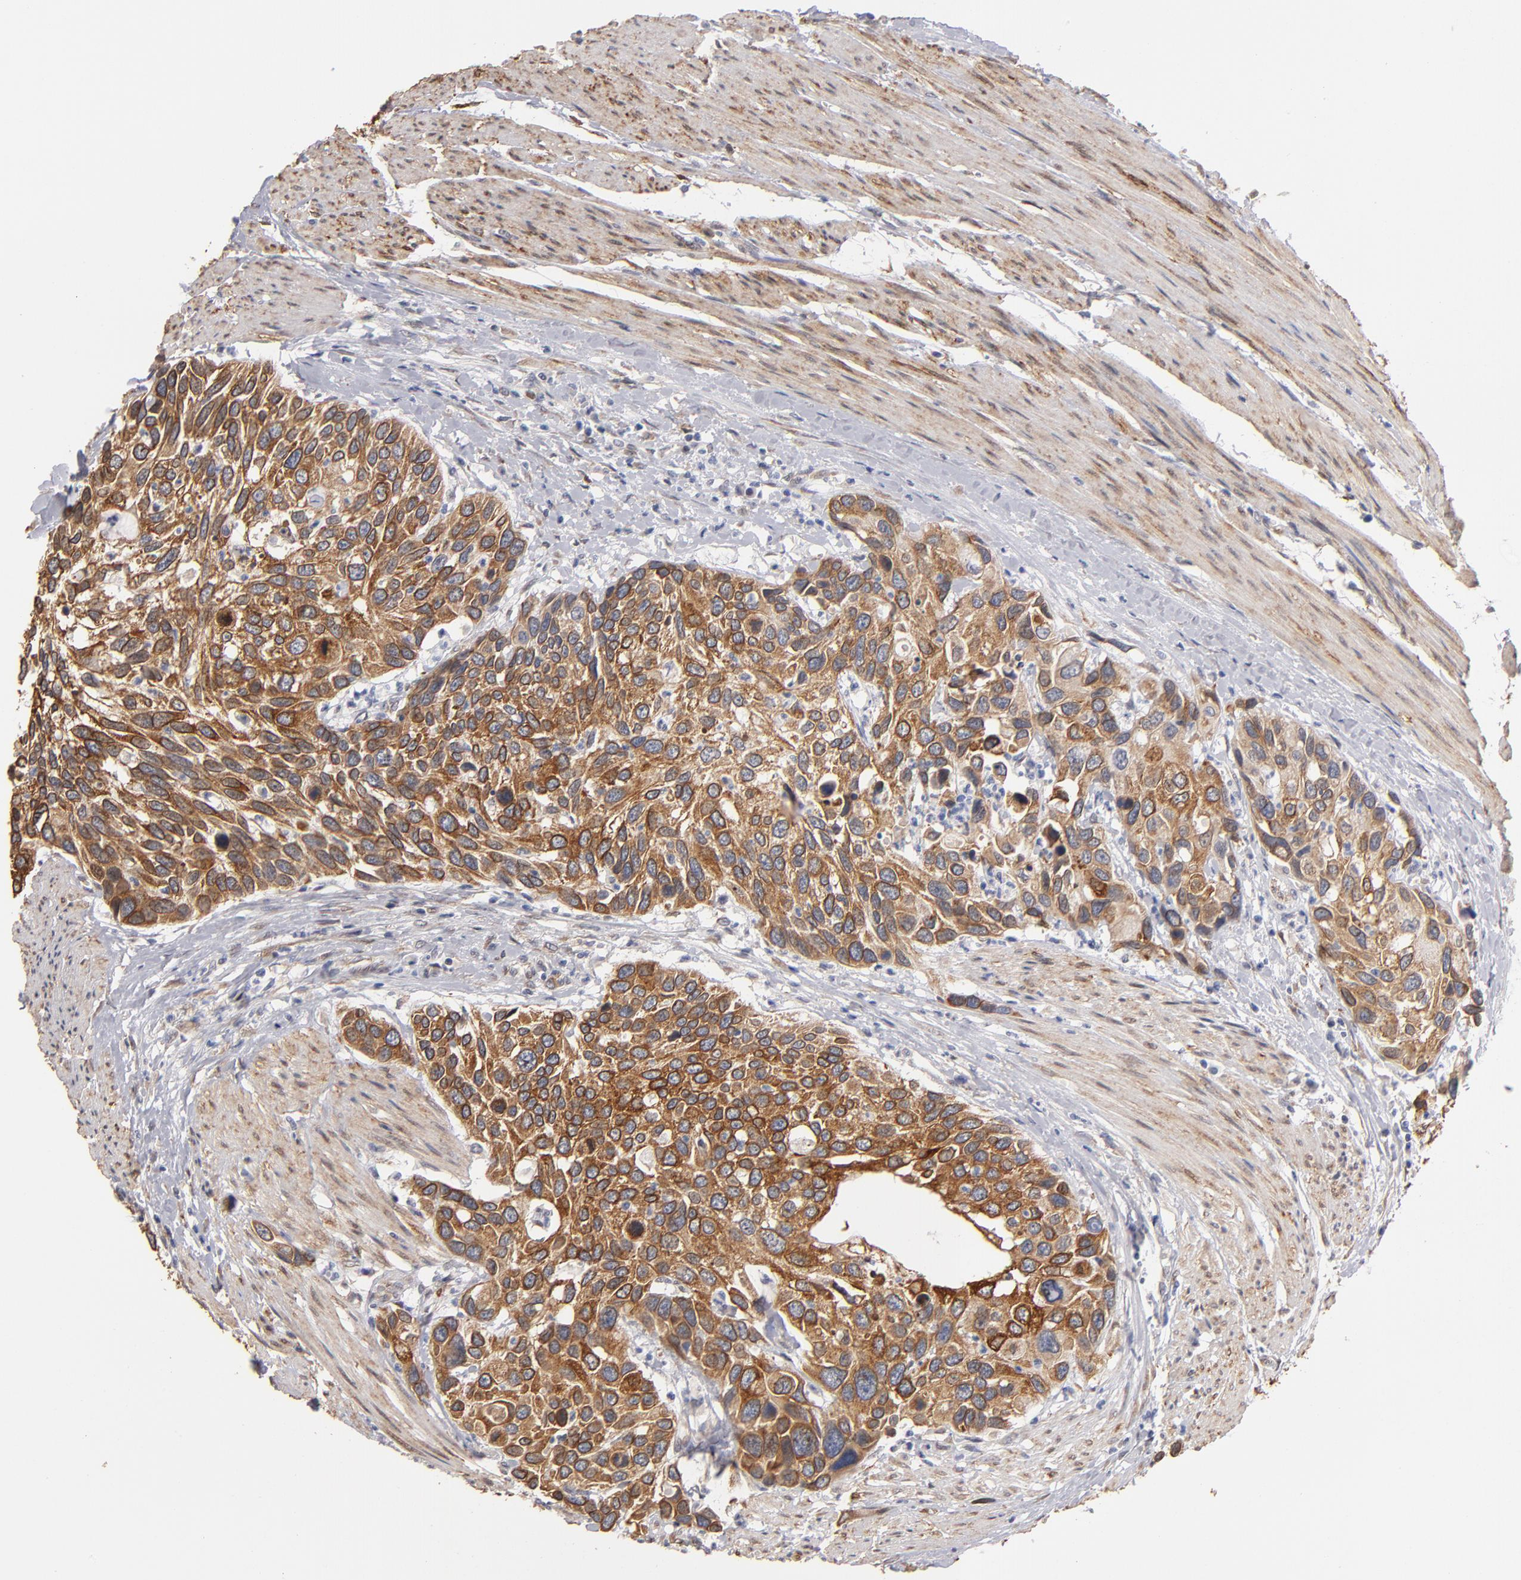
{"staining": {"intensity": "moderate", "quantity": ">75%", "location": "cytoplasmic/membranous"}, "tissue": "urothelial cancer", "cell_type": "Tumor cells", "image_type": "cancer", "snomed": [{"axis": "morphology", "description": "Urothelial carcinoma, High grade"}, {"axis": "topography", "description": "Urinary bladder"}], "caption": "A brown stain labels moderate cytoplasmic/membranous expression of a protein in human high-grade urothelial carcinoma tumor cells.", "gene": "PGRMC1", "patient": {"sex": "male", "age": 66}}